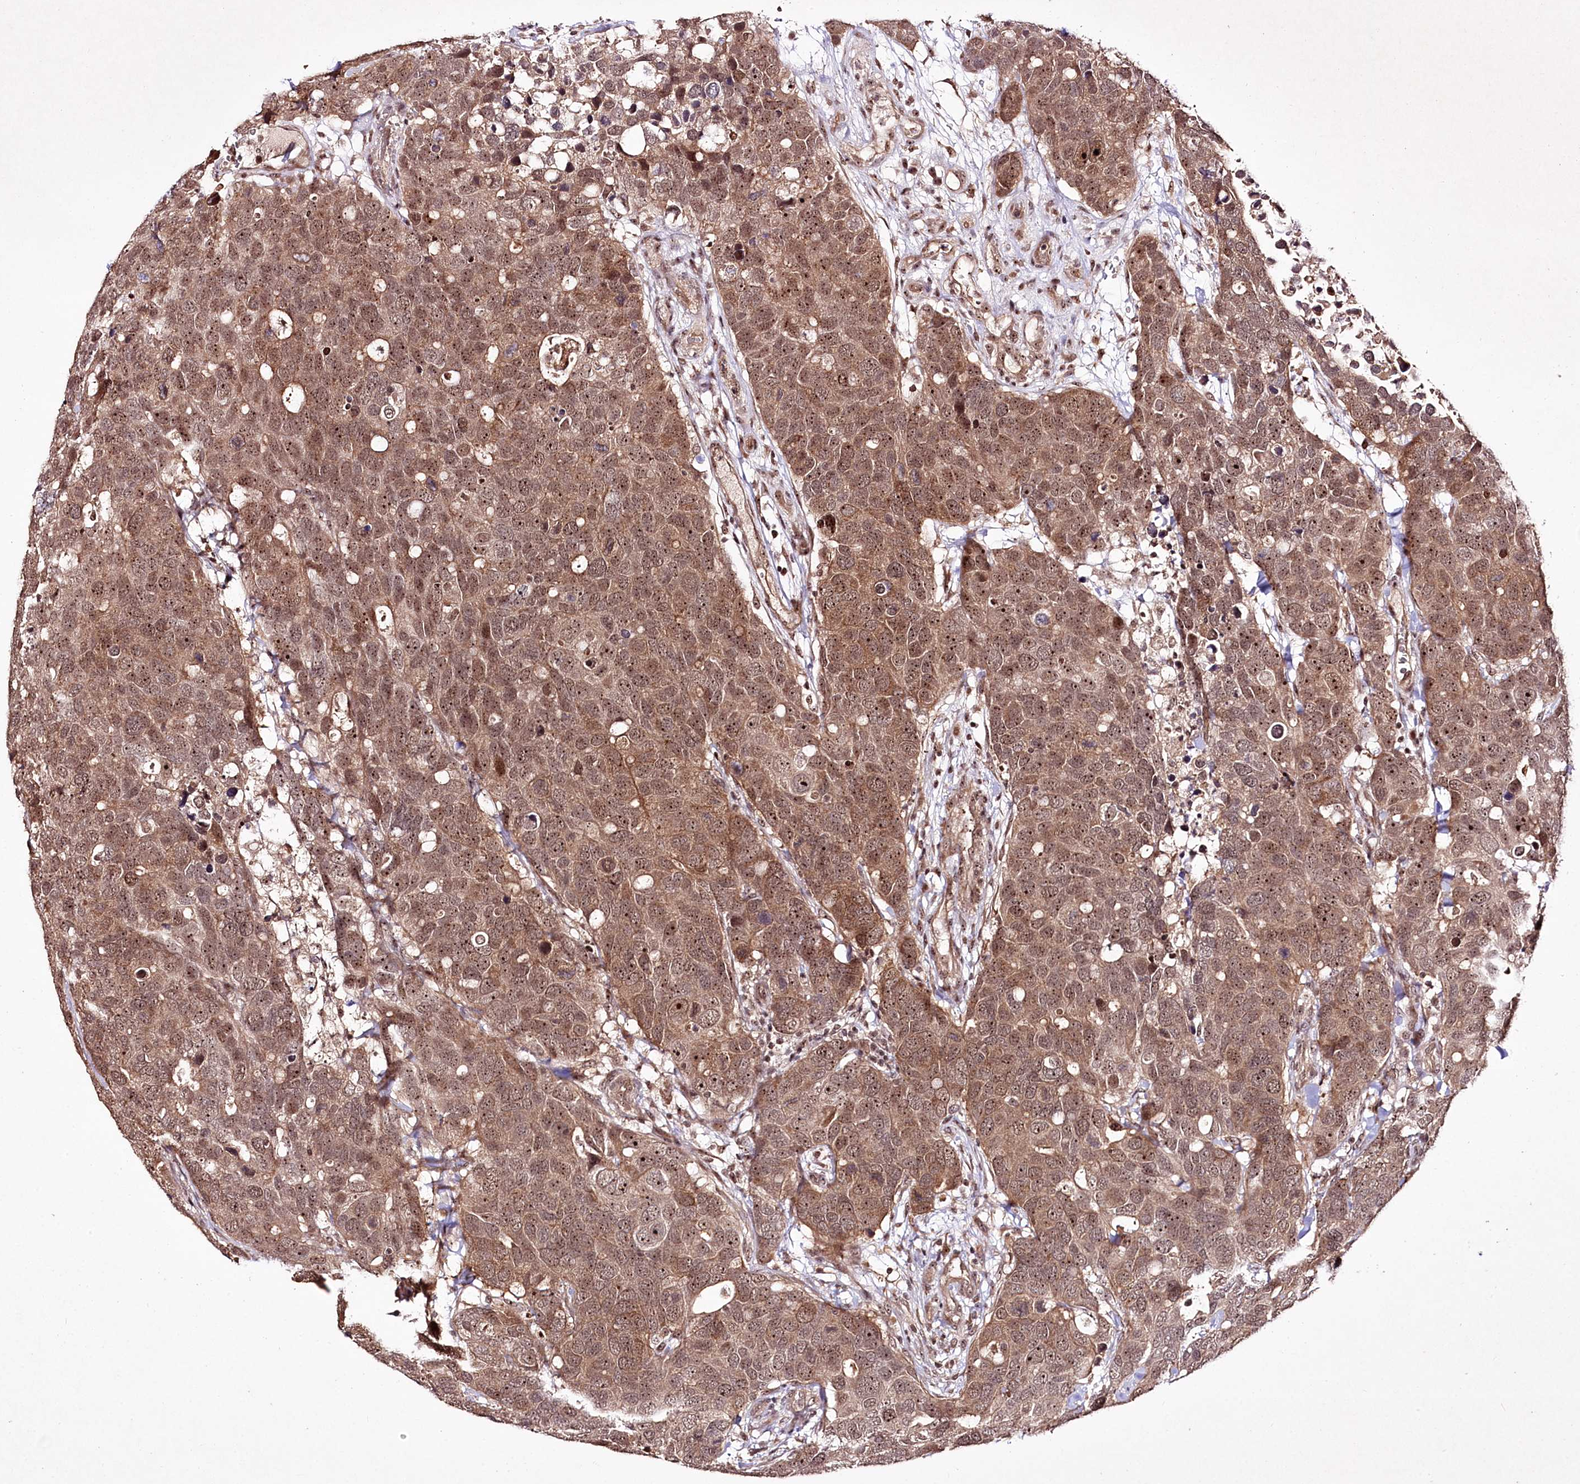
{"staining": {"intensity": "moderate", "quantity": ">75%", "location": "cytoplasmic/membranous,nuclear"}, "tissue": "breast cancer", "cell_type": "Tumor cells", "image_type": "cancer", "snomed": [{"axis": "morphology", "description": "Duct carcinoma"}, {"axis": "topography", "description": "Breast"}], "caption": "This is an image of IHC staining of breast cancer, which shows moderate positivity in the cytoplasmic/membranous and nuclear of tumor cells.", "gene": "CCDC59", "patient": {"sex": "female", "age": 83}}